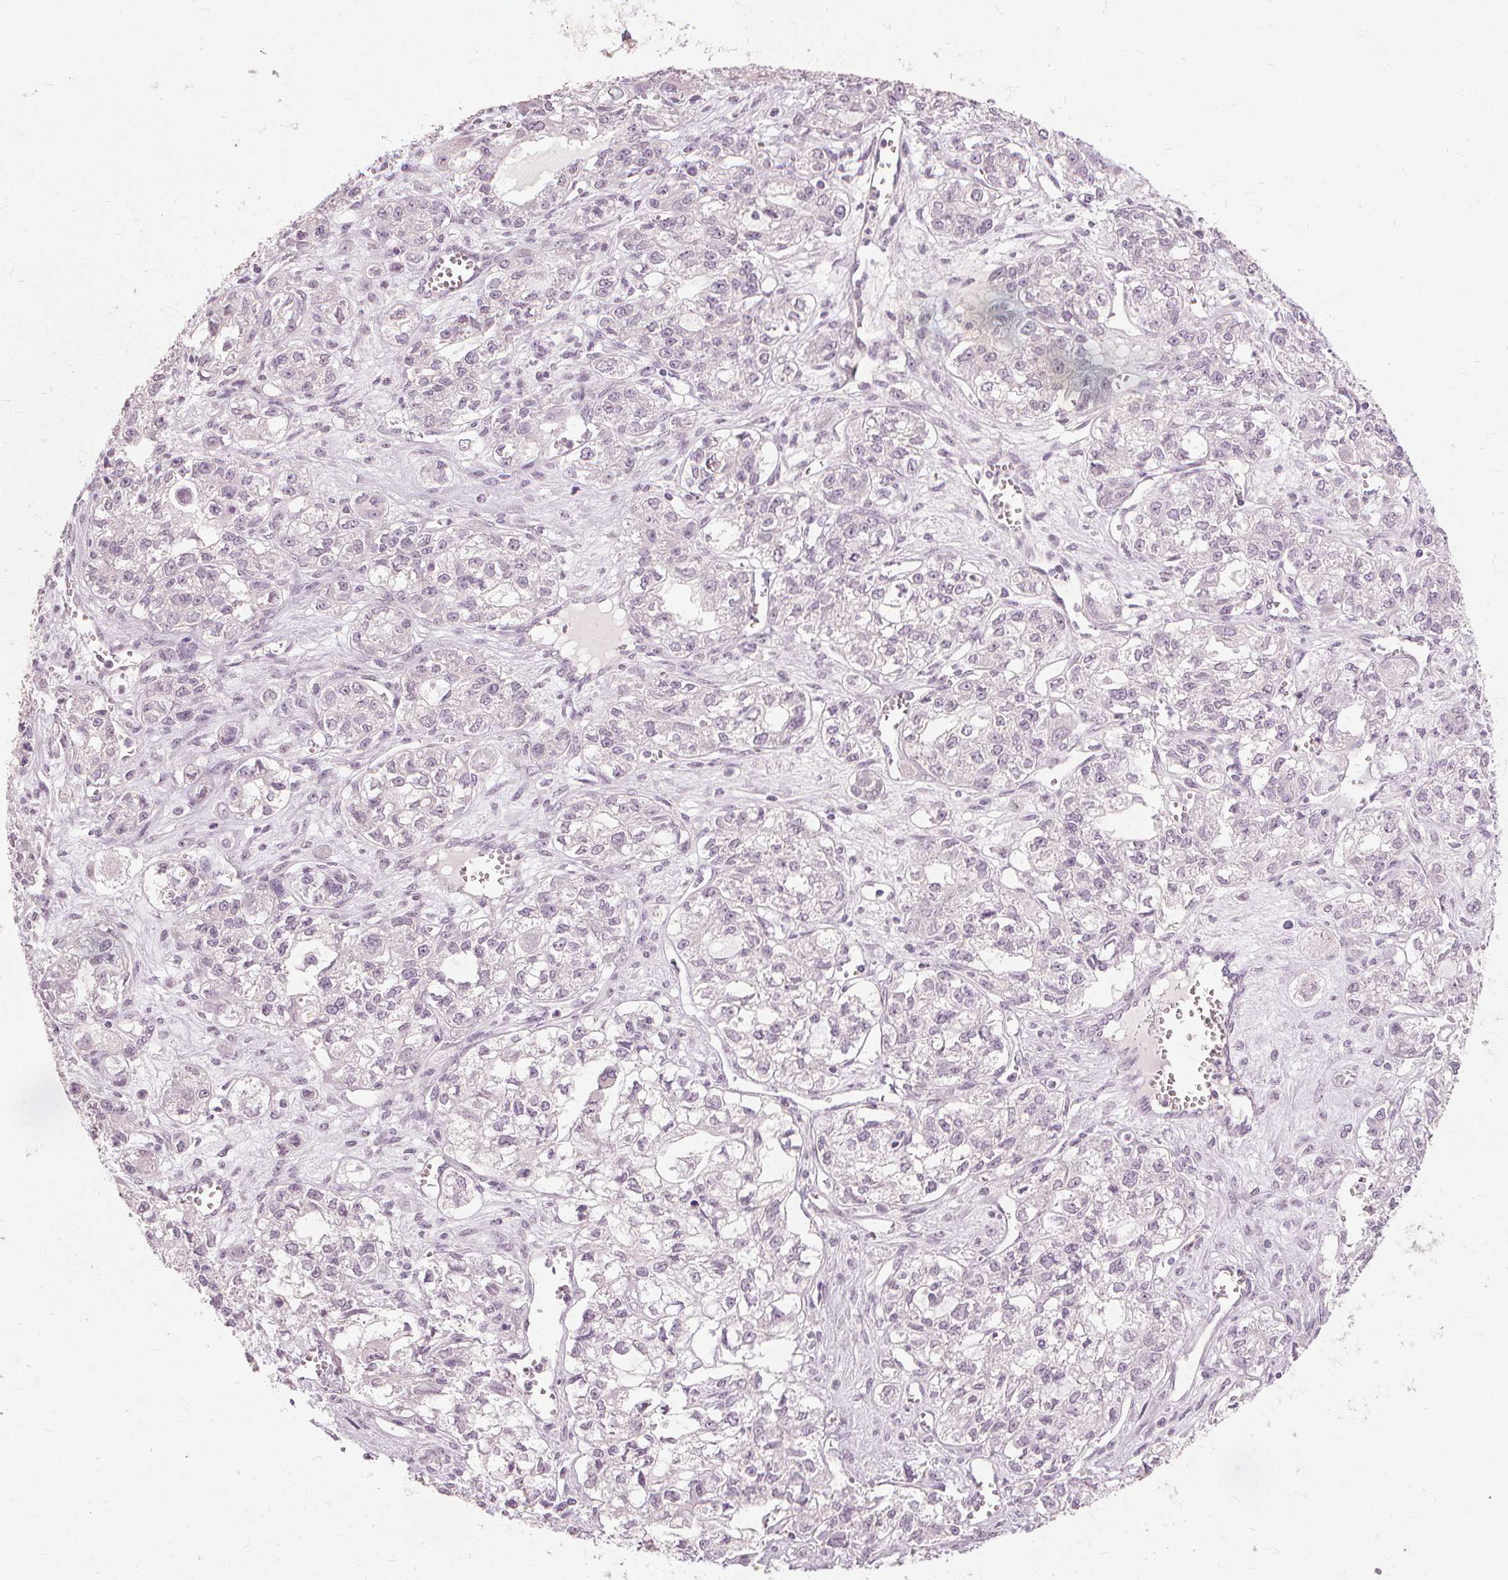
{"staining": {"intensity": "negative", "quantity": "none", "location": "none"}, "tissue": "ovarian cancer", "cell_type": "Tumor cells", "image_type": "cancer", "snomed": [{"axis": "morphology", "description": "Carcinoma, endometroid"}, {"axis": "topography", "description": "Ovary"}], "caption": "Immunohistochemistry (IHC) micrograph of human ovarian cancer stained for a protein (brown), which exhibits no staining in tumor cells.", "gene": "SFTPD", "patient": {"sex": "female", "age": 64}}